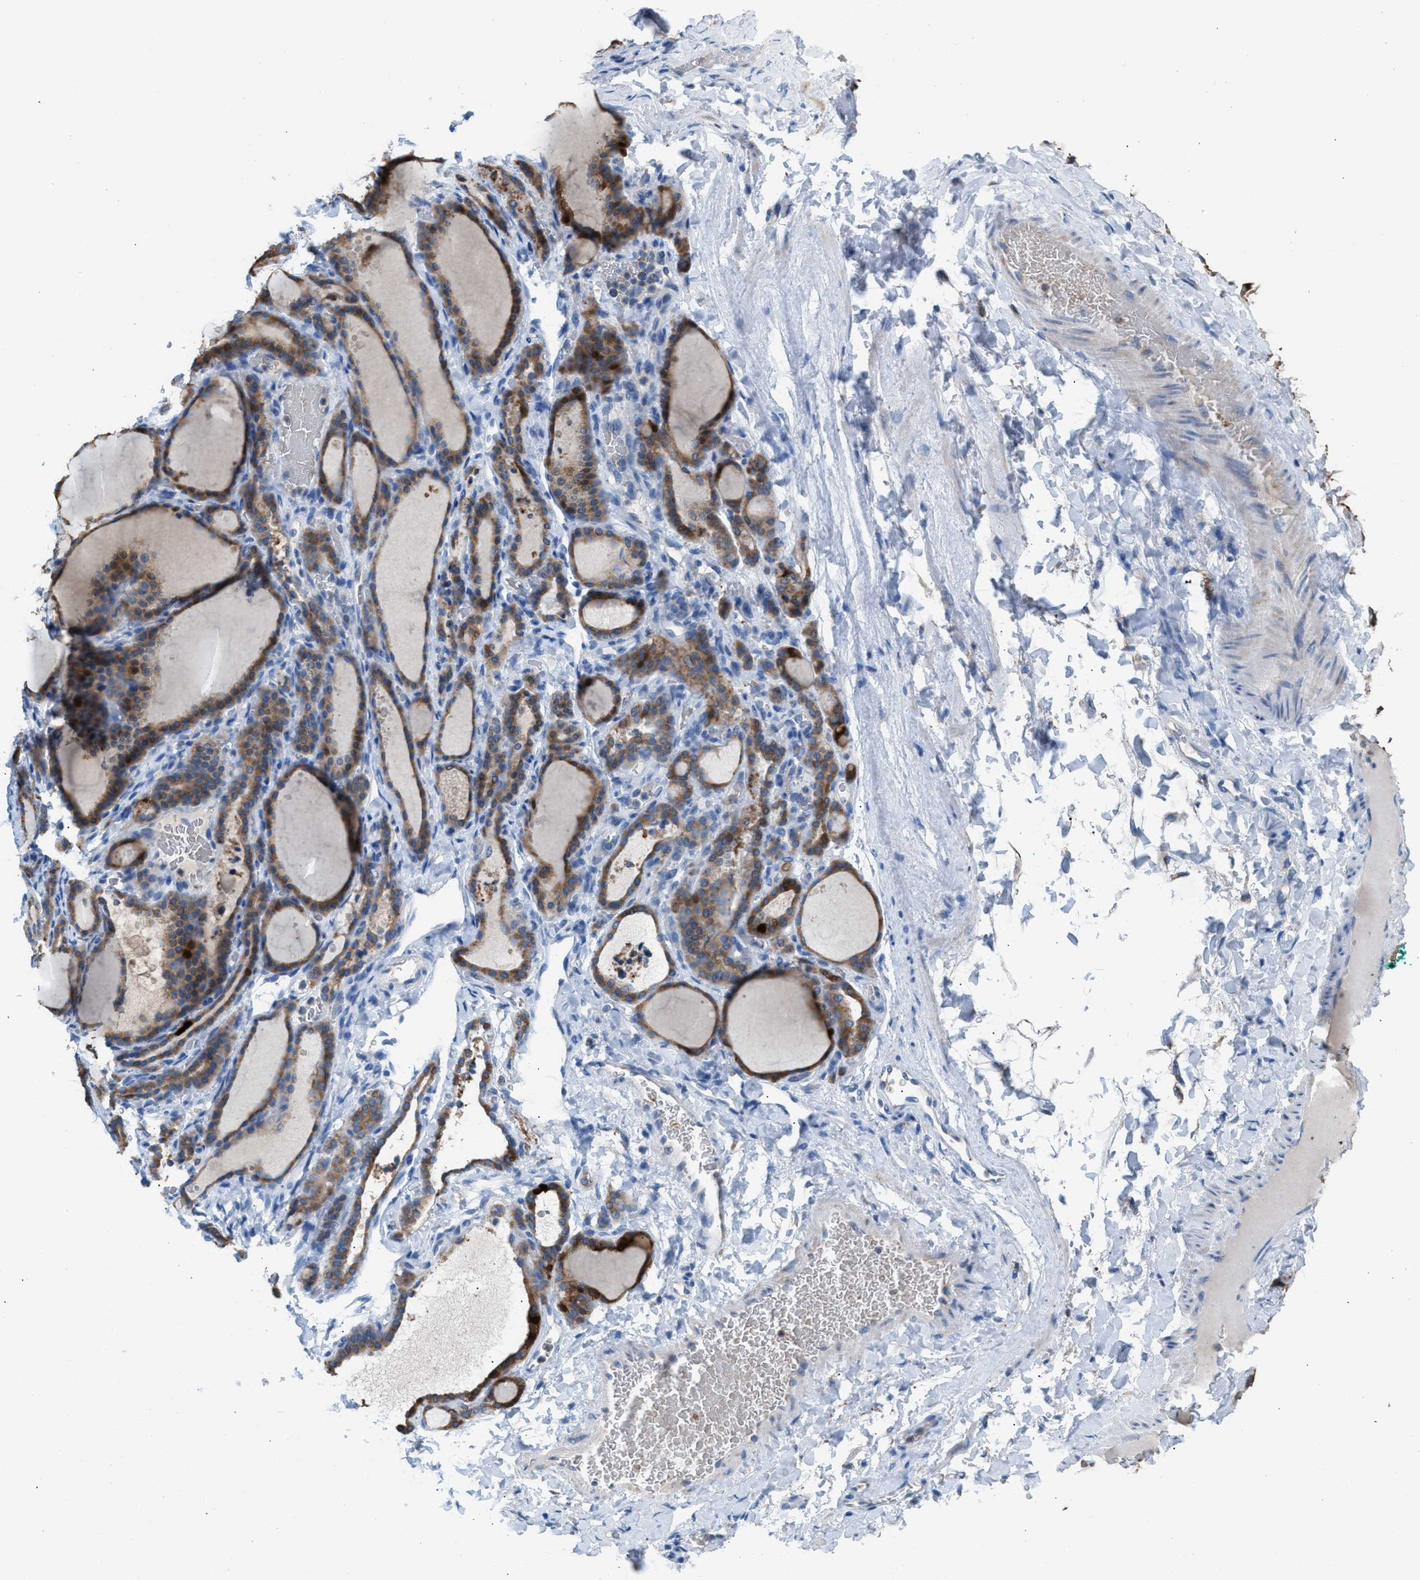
{"staining": {"intensity": "moderate", "quantity": ">75%", "location": "cytoplasmic/membranous"}, "tissue": "thyroid gland", "cell_type": "Glandular cells", "image_type": "normal", "snomed": [{"axis": "morphology", "description": "Normal tissue, NOS"}, {"axis": "topography", "description": "Thyroid gland"}], "caption": "Immunohistochemical staining of benign thyroid gland reveals moderate cytoplasmic/membranous protein staining in about >75% of glandular cells.", "gene": "CA3", "patient": {"sex": "female", "age": 28}}